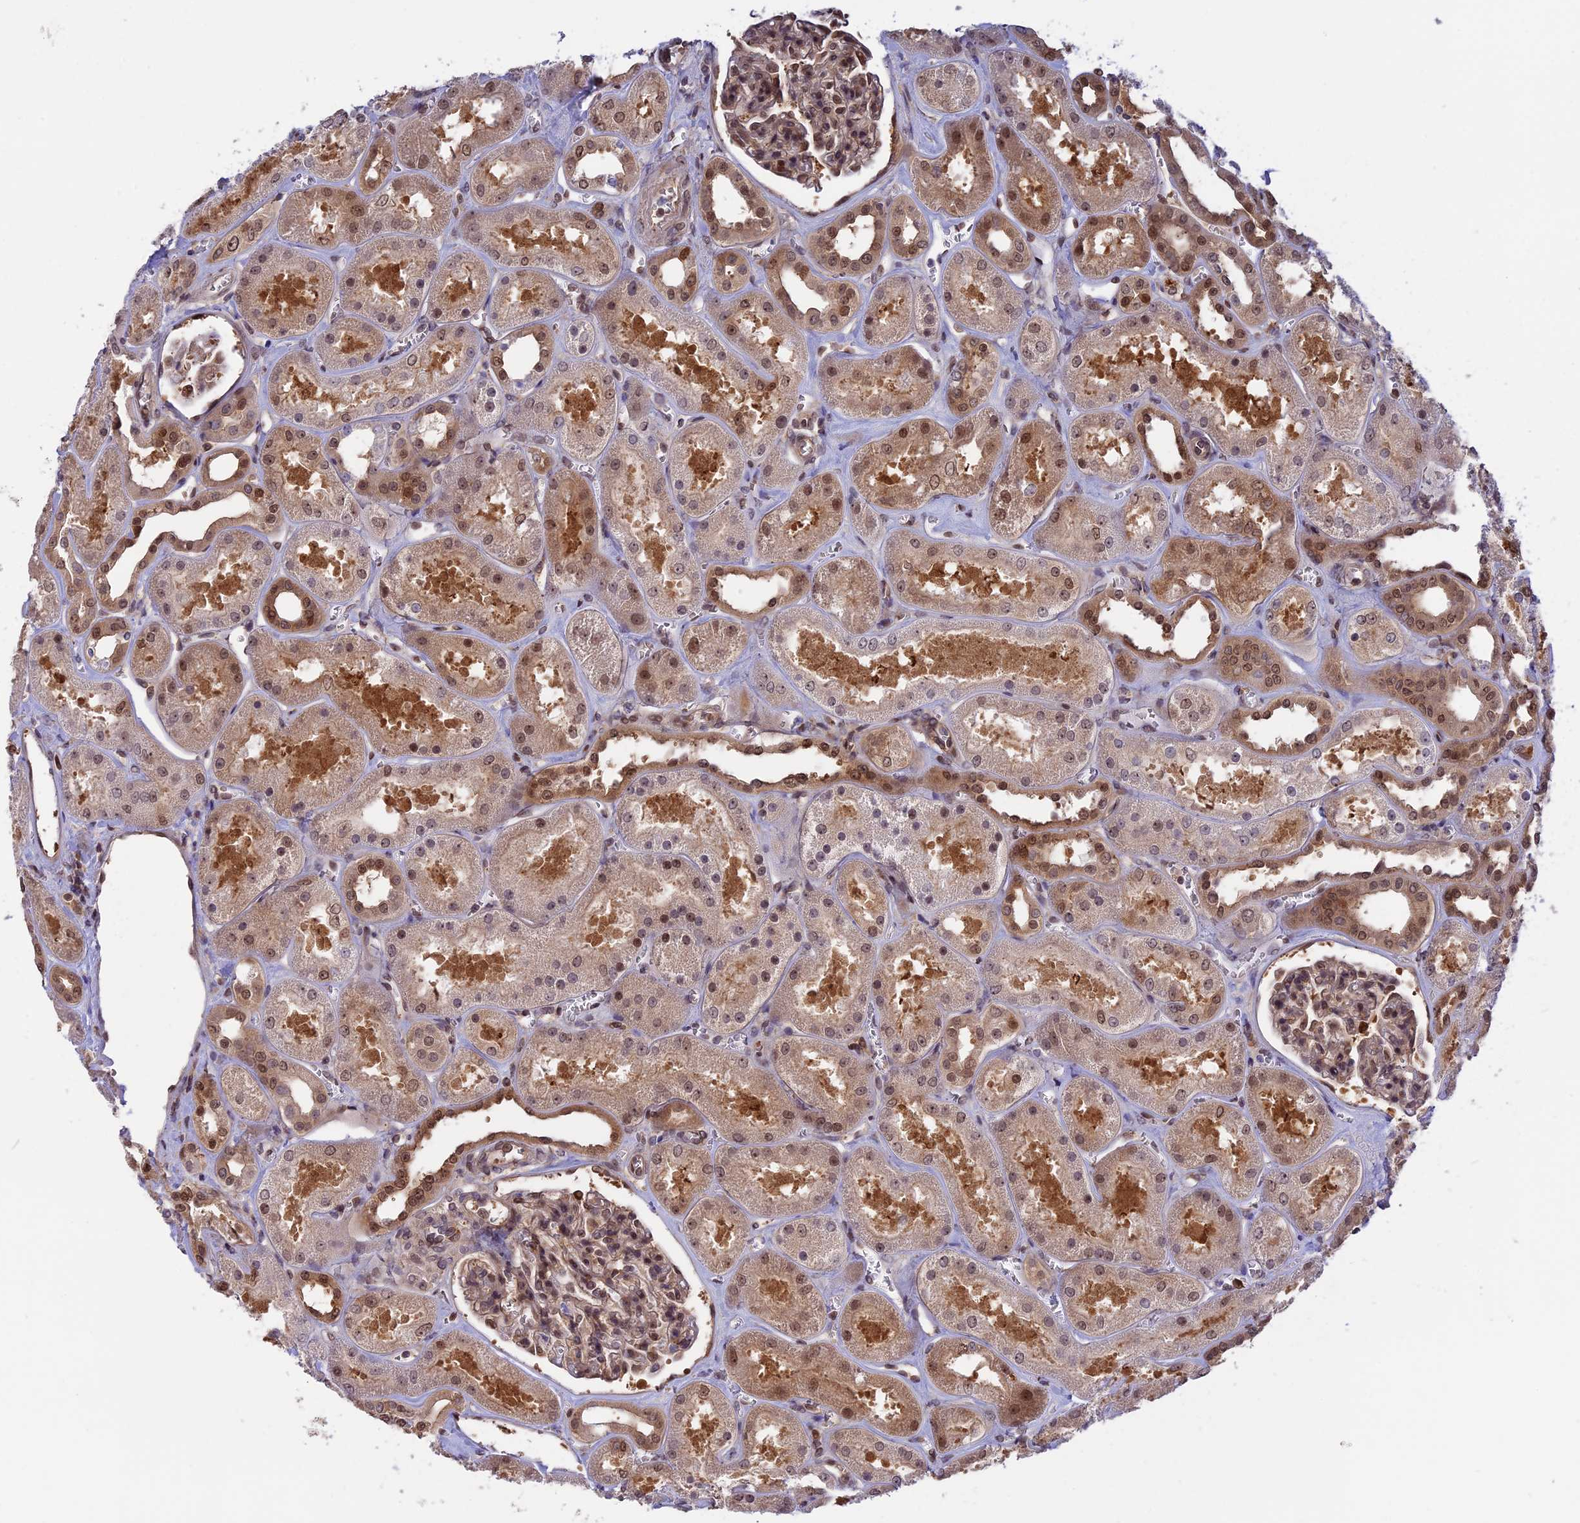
{"staining": {"intensity": "moderate", "quantity": ">75%", "location": "nuclear"}, "tissue": "kidney", "cell_type": "Cells in glomeruli", "image_type": "normal", "snomed": [{"axis": "morphology", "description": "Normal tissue, NOS"}, {"axis": "morphology", "description": "Adenocarcinoma, NOS"}, {"axis": "topography", "description": "Kidney"}], "caption": "Kidney stained with DAB IHC displays medium levels of moderate nuclear positivity in approximately >75% of cells in glomeruli.", "gene": "ZNF428", "patient": {"sex": "female", "age": 68}}